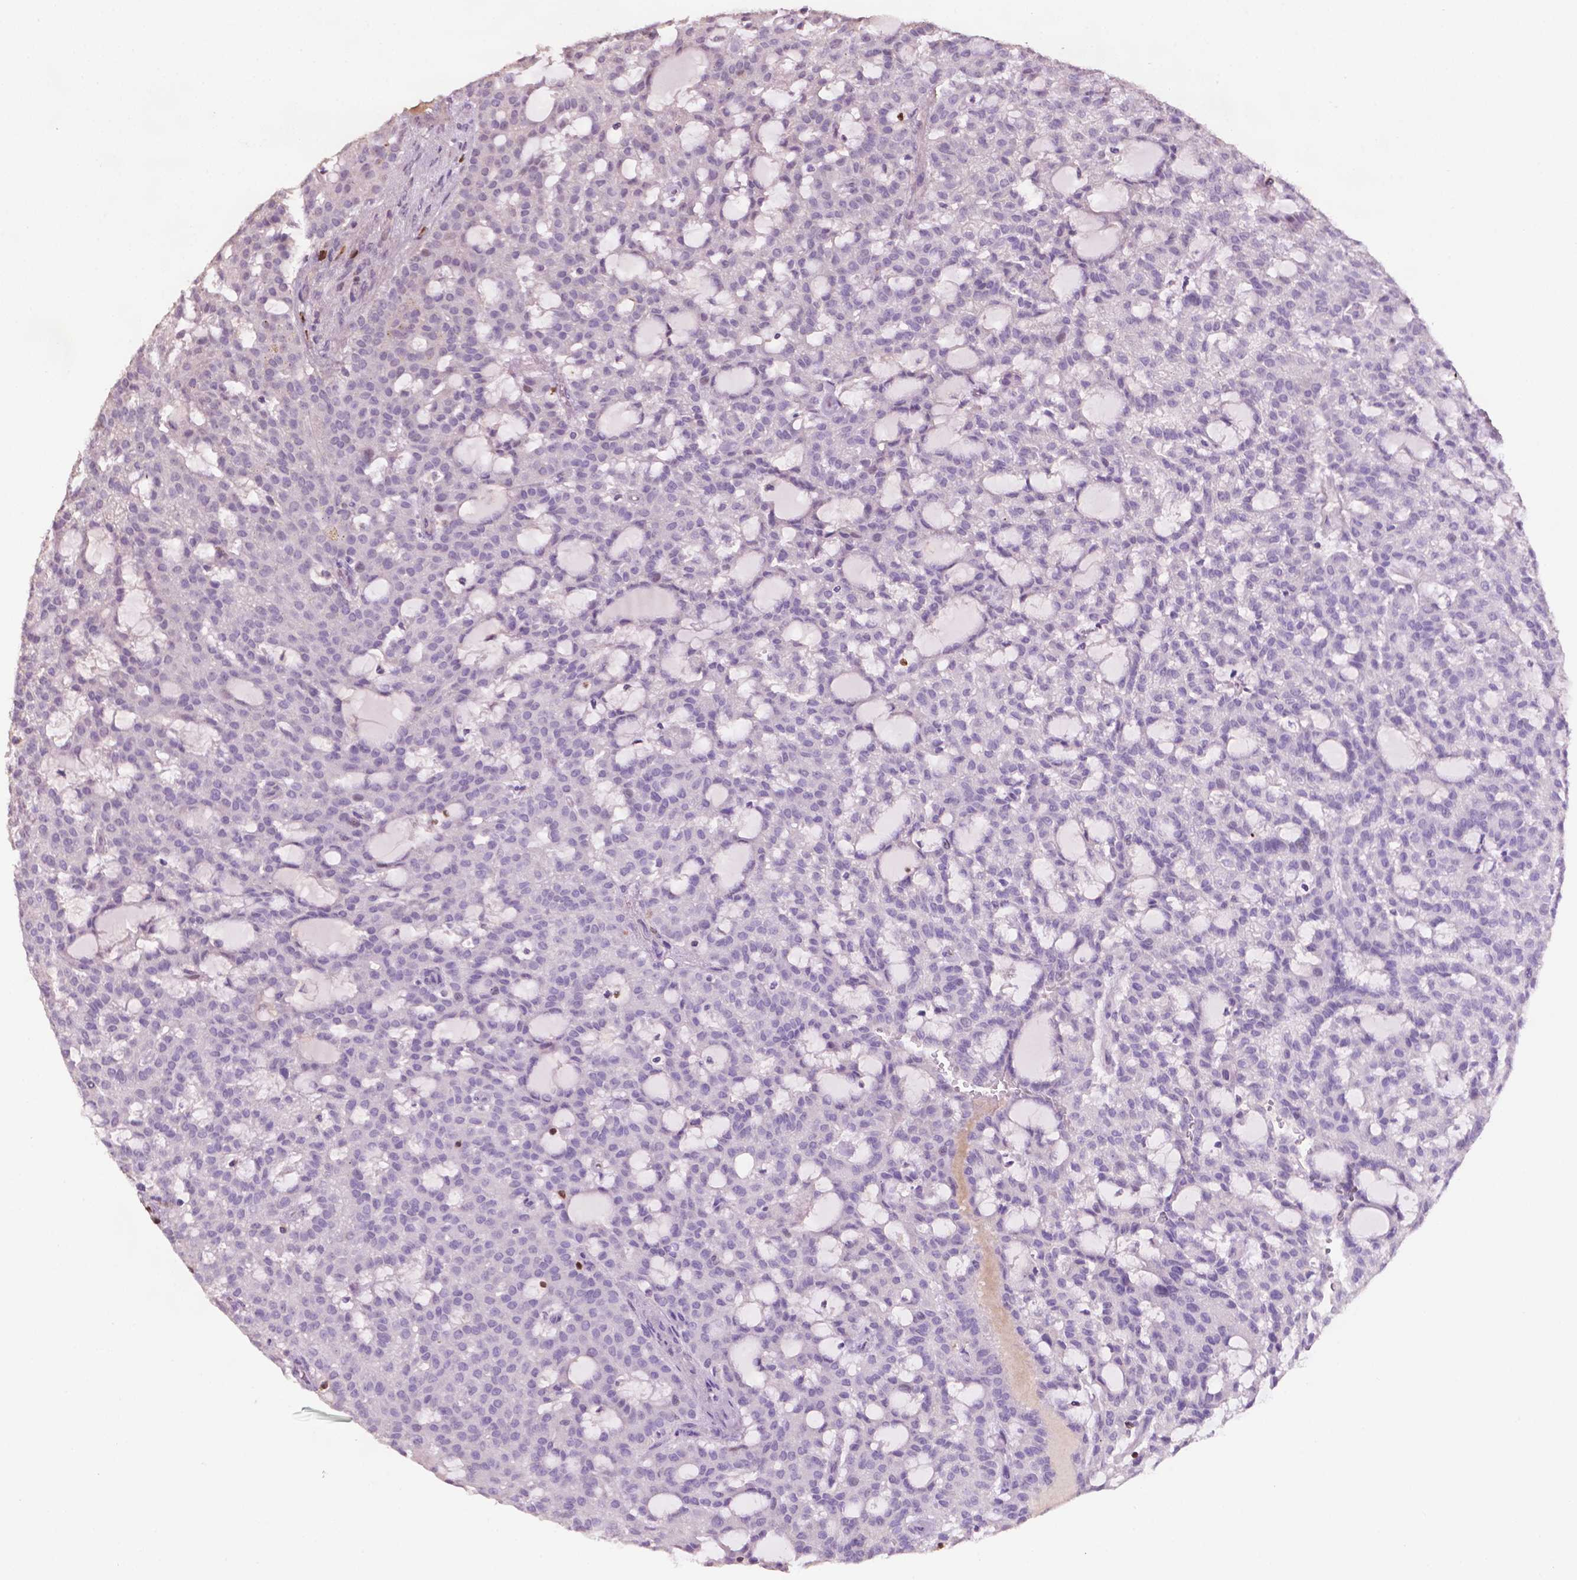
{"staining": {"intensity": "negative", "quantity": "none", "location": "none"}, "tissue": "renal cancer", "cell_type": "Tumor cells", "image_type": "cancer", "snomed": [{"axis": "morphology", "description": "Adenocarcinoma, NOS"}, {"axis": "topography", "description": "Kidney"}], "caption": "An immunohistochemistry (IHC) image of renal cancer is shown. There is no staining in tumor cells of renal cancer.", "gene": "TBC1D10C", "patient": {"sex": "male", "age": 63}}